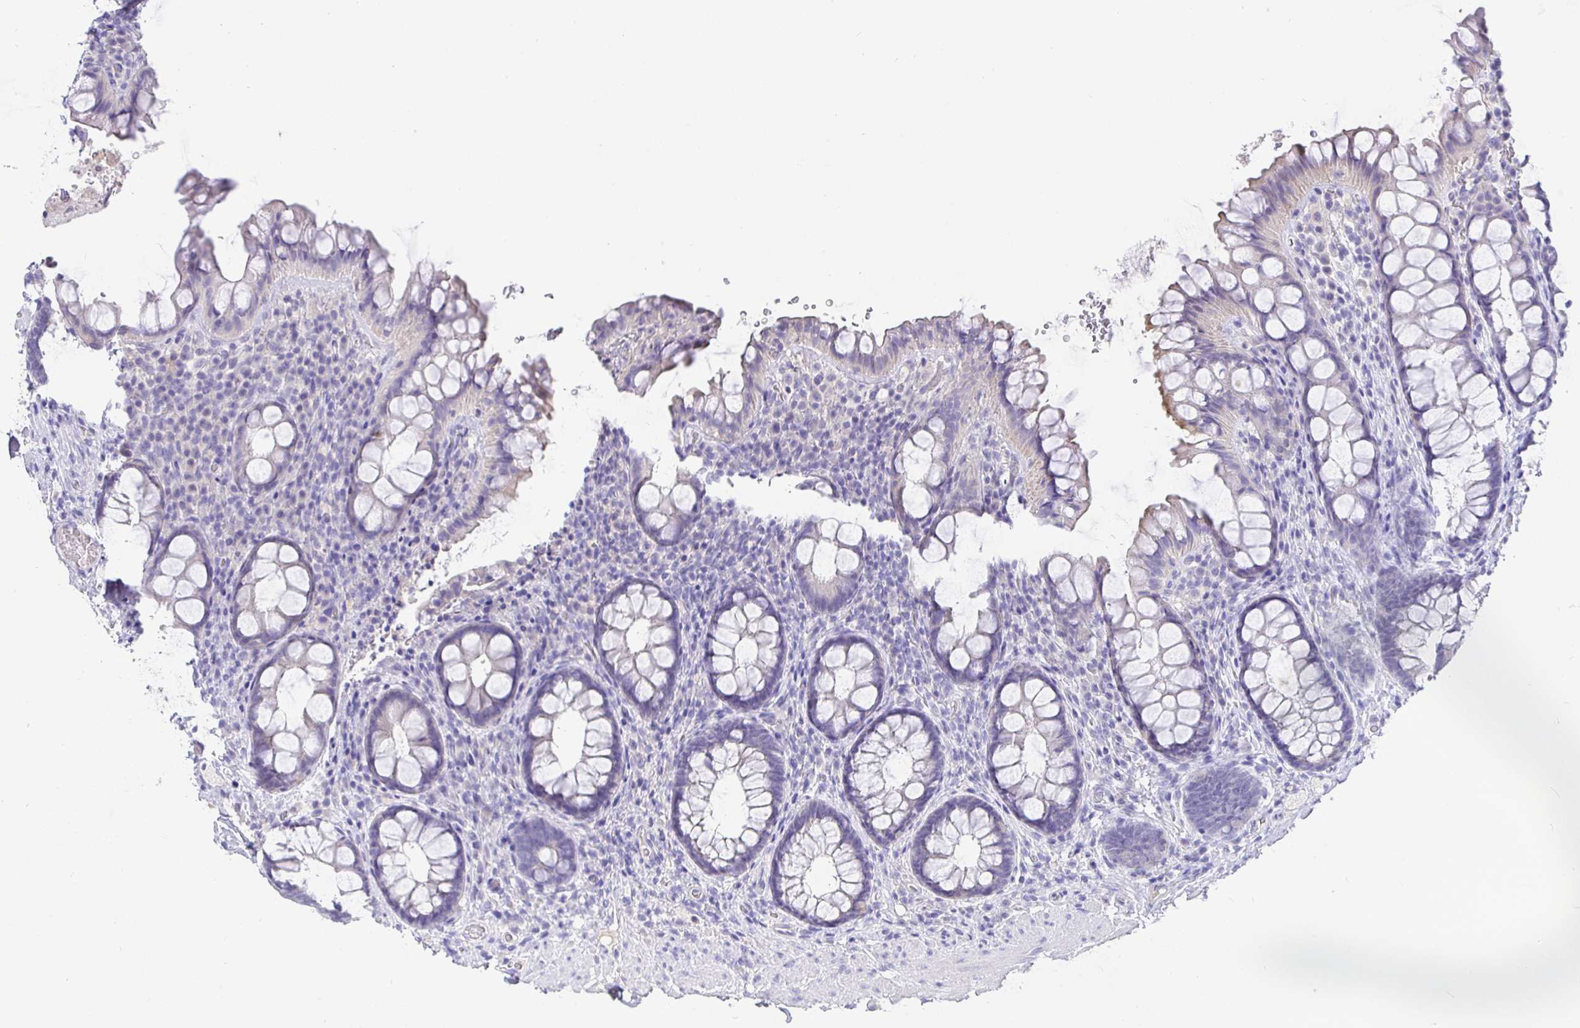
{"staining": {"intensity": "weak", "quantity": "<25%", "location": "cytoplasmic/membranous"}, "tissue": "rectum", "cell_type": "Glandular cells", "image_type": "normal", "snomed": [{"axis": "morphology", "description": "Normal tissue, NOS"}, {"axis": "topography", "description": "Rectum"}, {"axis": "topography", "description": "Peripheral nerve tissue"}], "caption": "The histopathology image demonstrates no staining of glandular cells in normal rectum.", "gene": "TPTE", "patient": {"sex": "female", "age": 69}}